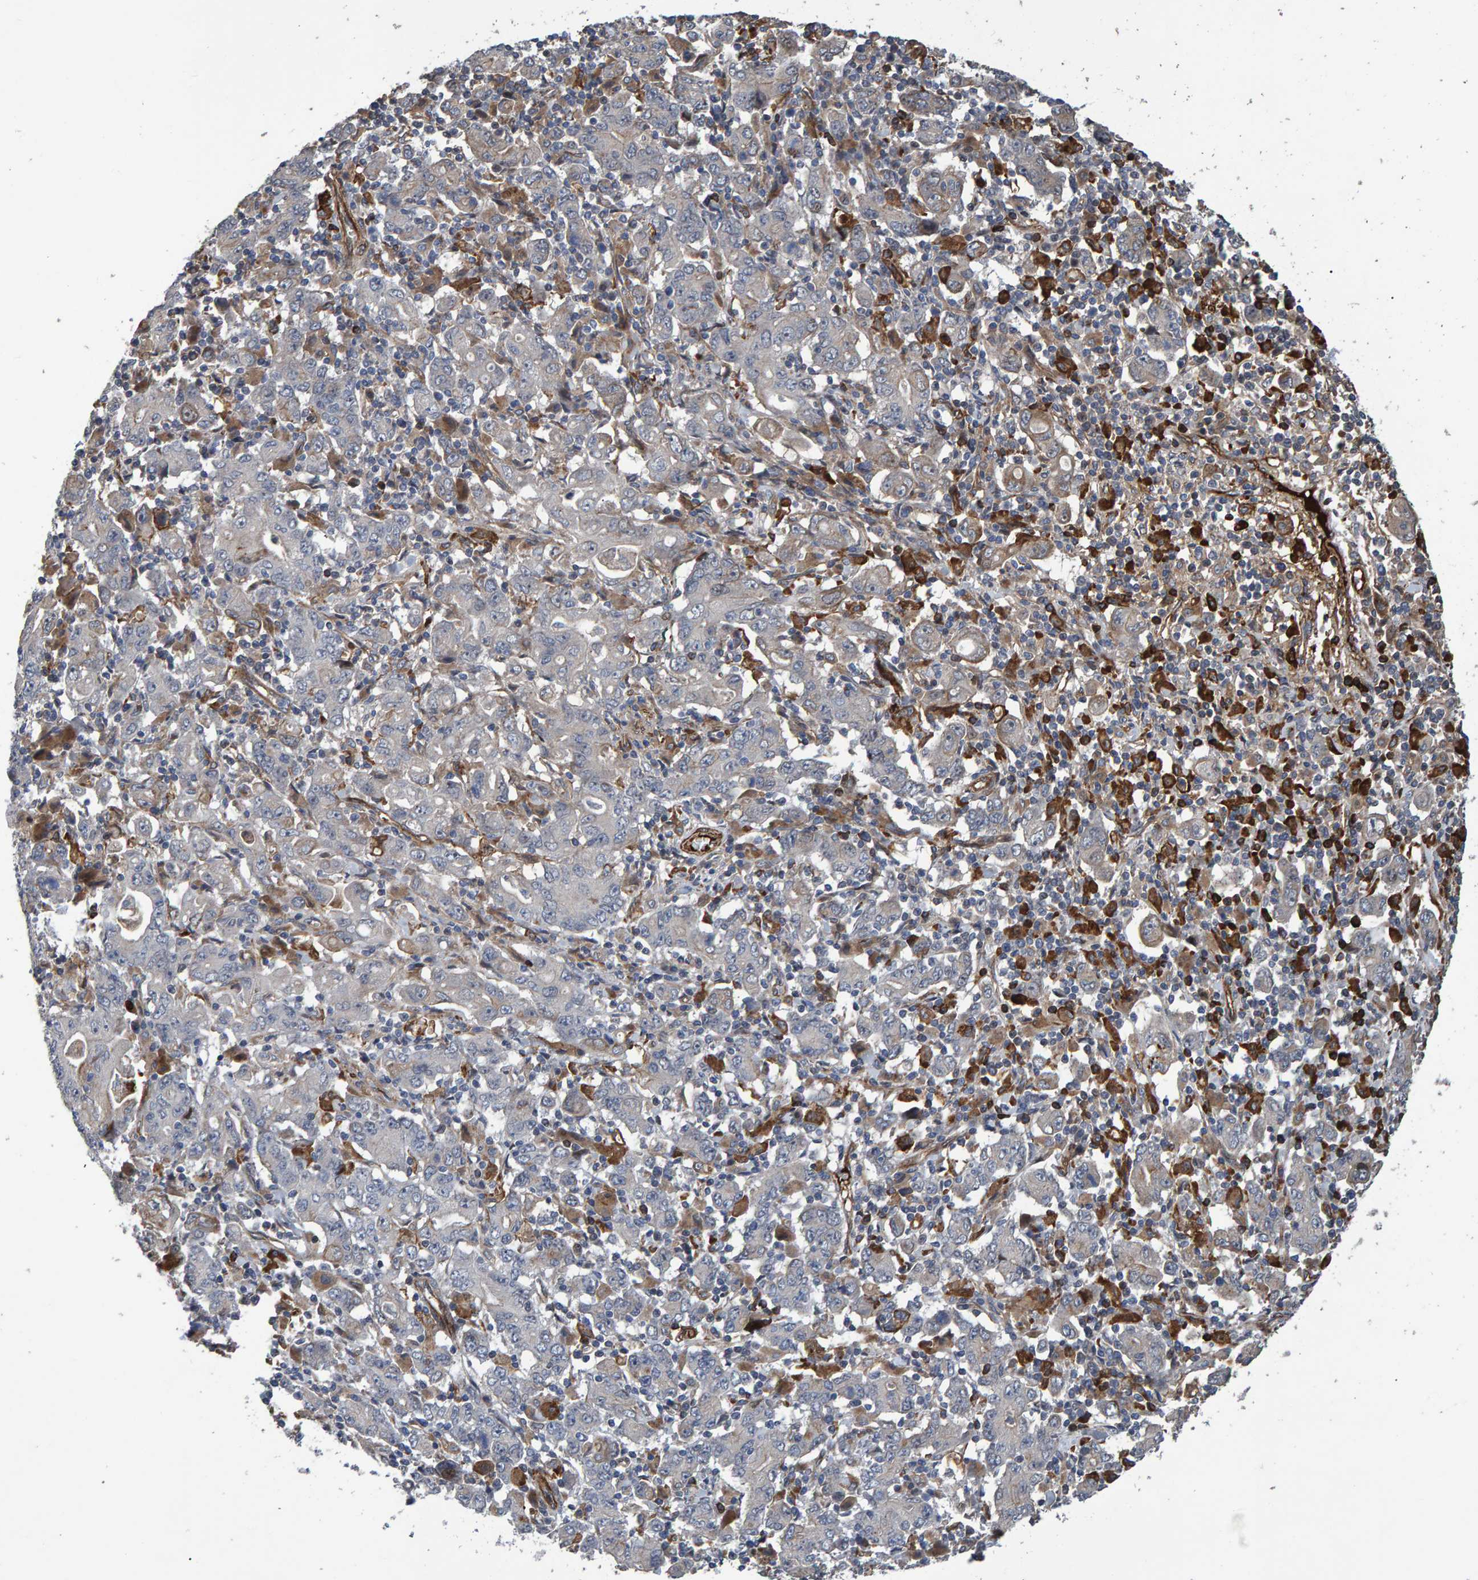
{"staining": {"intensity": "negative", "quantity": "none", "location": "none"}, "tissue": "stomach cancer", "cell_type": "Tumor cells", "image_type": "cancer", "snomed": [{"axis": "morphology", "description": "Adenocarcinoma, NOS"}, {"axis": "topography", "description": "Stomach, upper"}], "caption": "Stomach adenocarcinoma was stained to show a protein in brown. There is no significant expression in tumor cells. Brightfield microscopy of IHC stained with DAB (3,3'-diaminobenzidine) (brown) and hematoxylin (blue), captured at high magnification.", "gene": "SLIT2", "patient": {"sex": "male", "age": 69}}